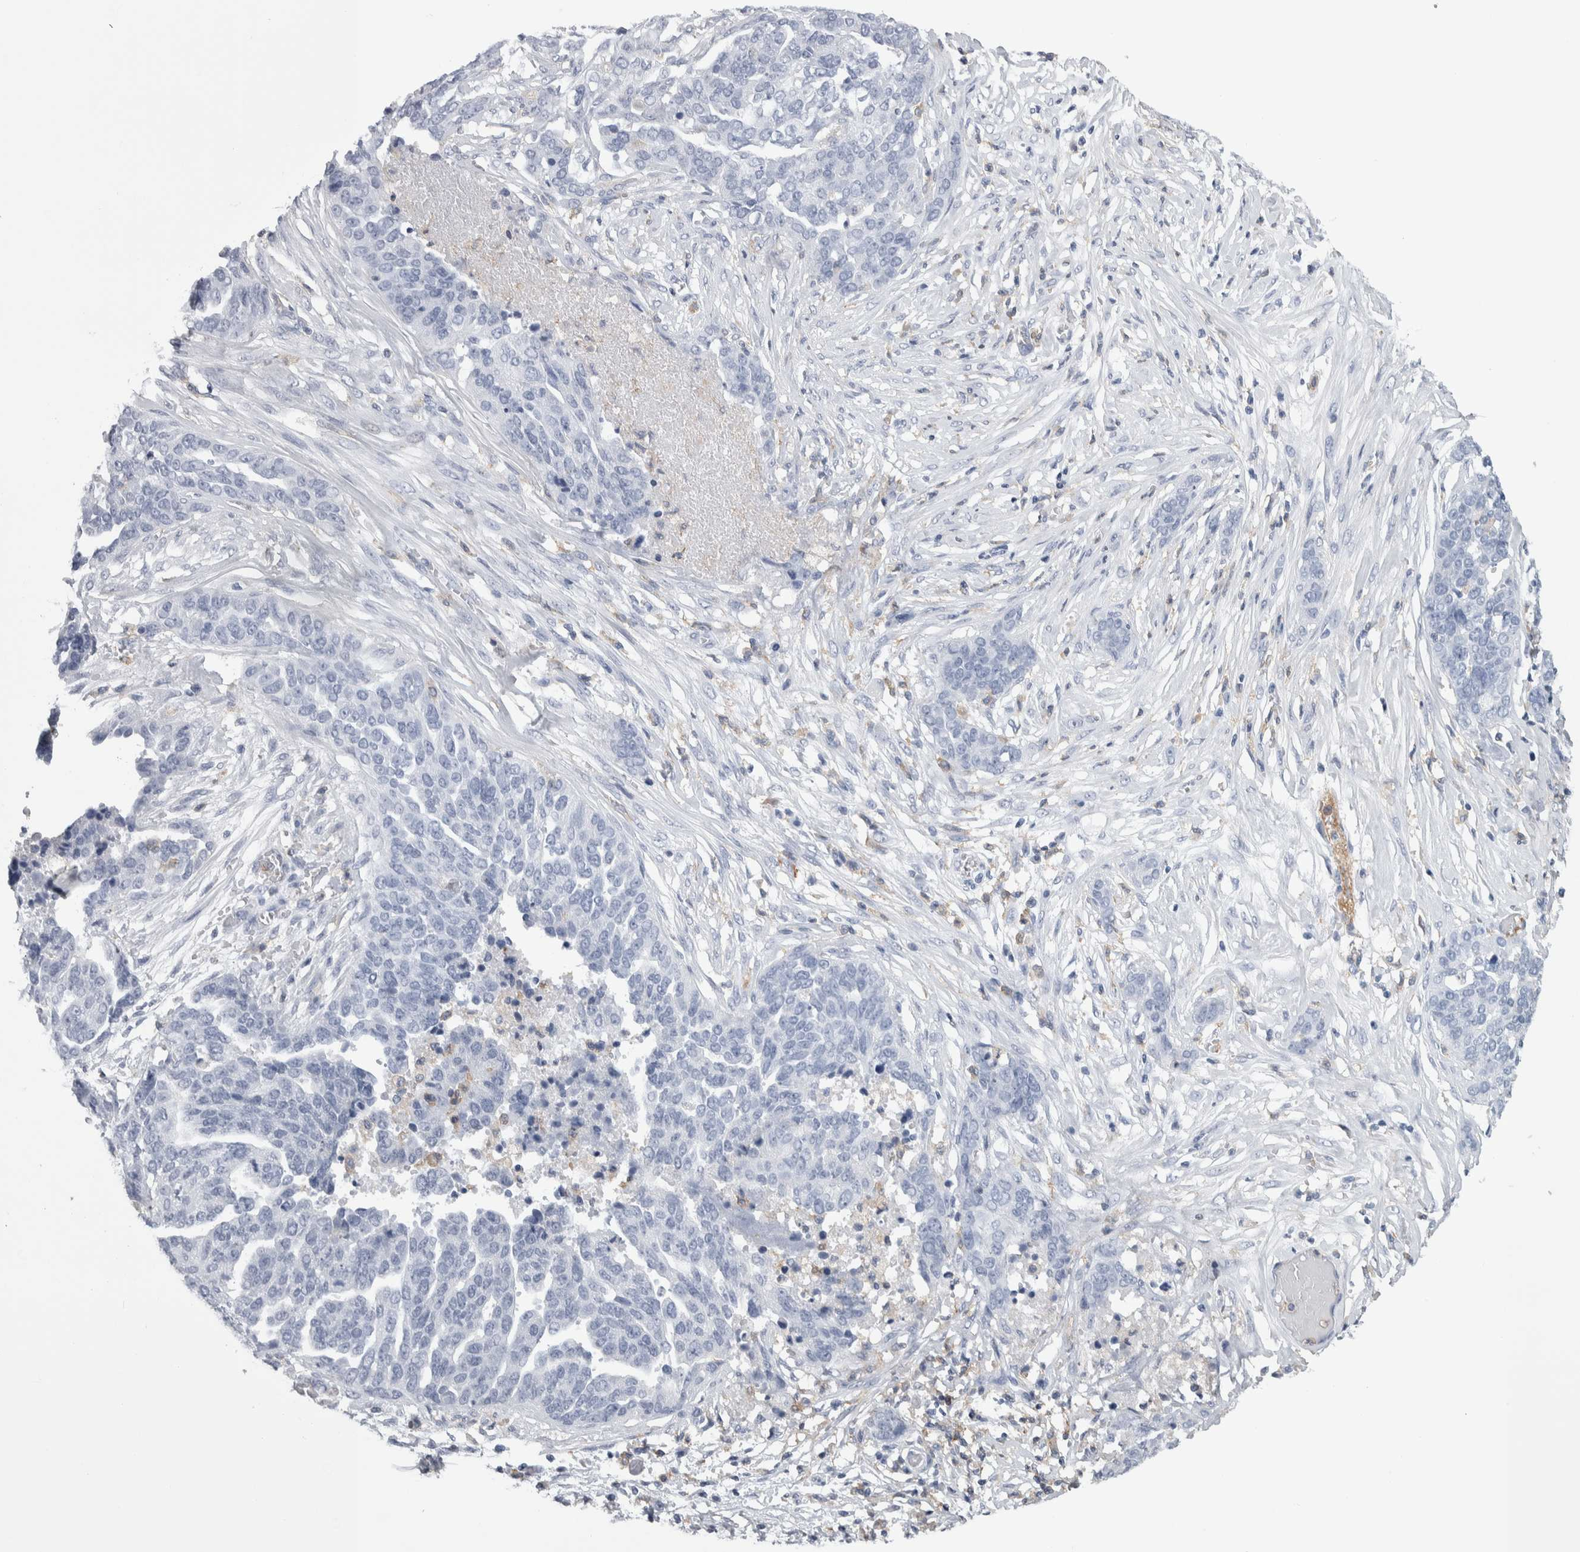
{"staining": {"intensity": "negative", "quantity": "none", "location": "none"}, "tissue": "ovarian cancer", "cell_type": "Tumor cells", "image_type": "cancer", "snomed": [{"axis": "morphology", "description": "Cystadenocarcinoma, serous, NOS"}, {"axis": "topography", "description": "Ovary"}], "caption": "Ovarian cancer stained for a protein using immunohistochemistry (IHC) demonstrates no staining tumor cells.", "gene": "SKAP2", "patient": {"sex": "female", "age": 44}}